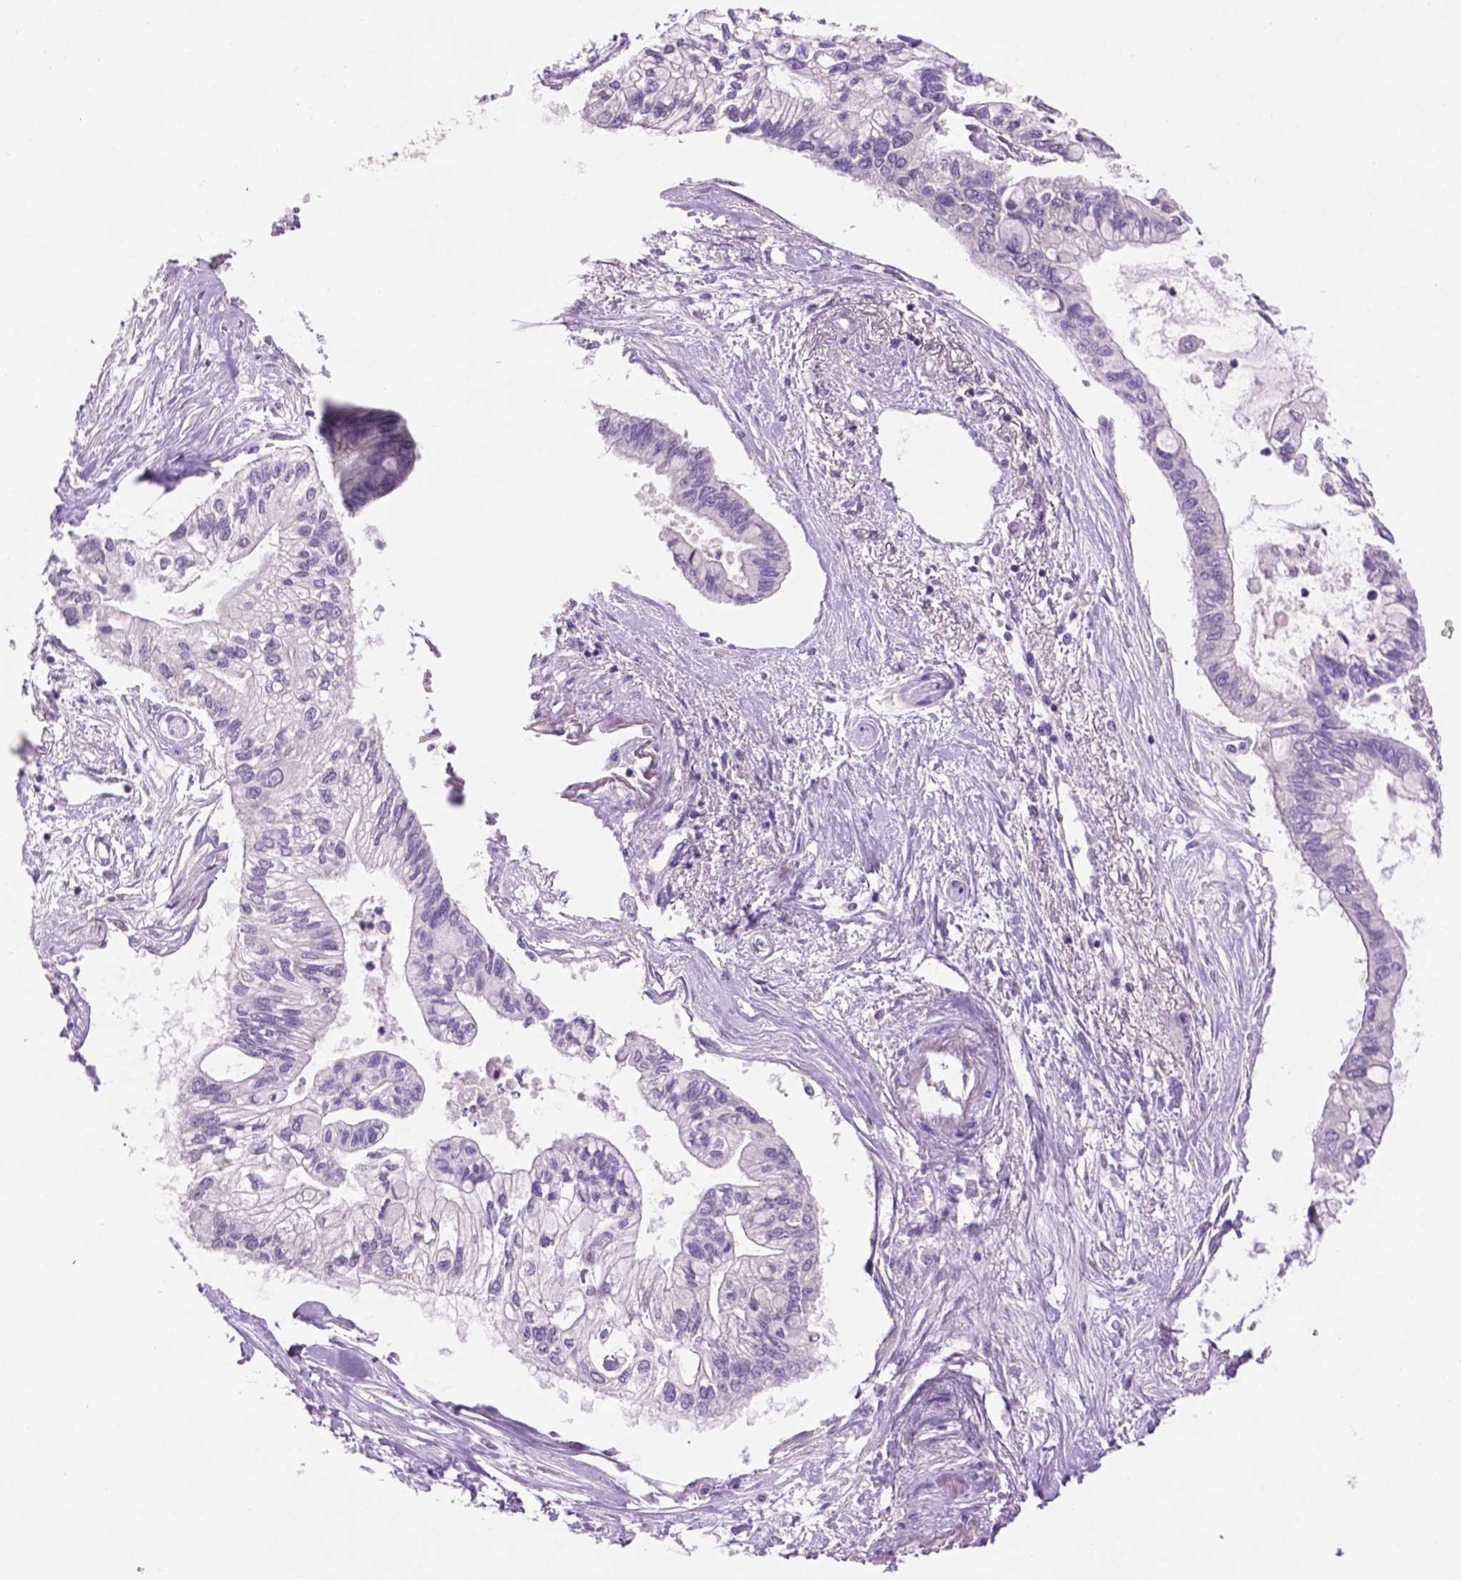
{"staining": {"intensity": "negative", "quantity": "none", "location": "none"}, "tissue": "pancreatic cancer", "cell_type": "Tumor cells", "image_type": "cancer", "snomed": [{"axis": "morphology", "description": "Adenocarcinoma, NOS"}, {"axis": "topography", "description": "Pancreas"}], "caption": "A histopathology image of pancreatic cancer stained for a protein shows no brown staining in tumor cells.", "gene": "CRYBA4", "patient": {"sex": "female", "age": 77}}